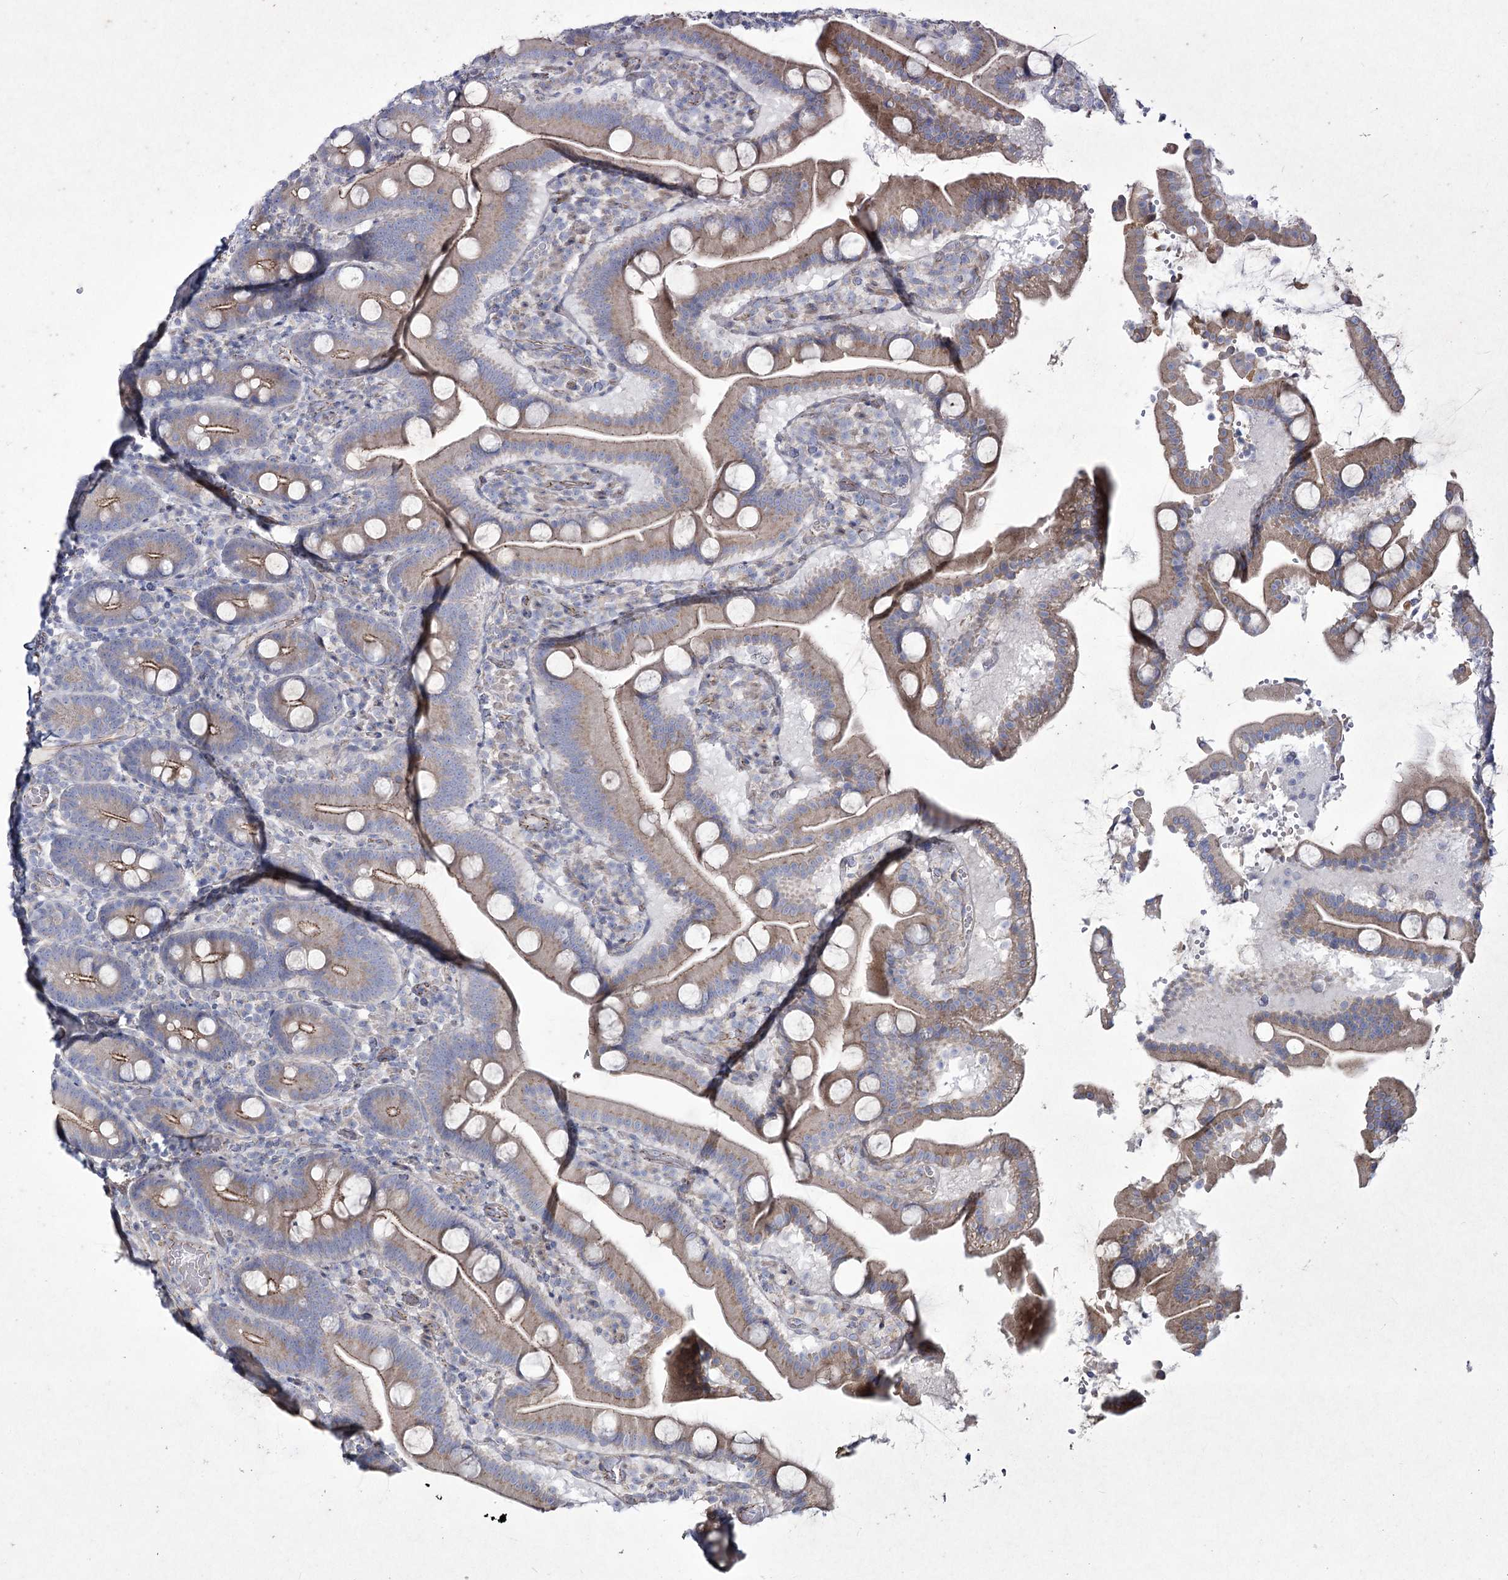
{"staining": {"intensity": "moderate", "quantity": "25%-75%", "location": "cytoplasmic/membranous"}, "tissue": "duodenum", "cell_type": "Glandular cells", "image_type": "normal", "snomed": [{"axis": "morphology", "description": "Normal tissue, NOS"}, {"axis": "topography", "description": "Duodenum"}], "caption": "Immunohistochemistry of unremarkable duodenum reveals medium levels of moderate cytoplasmic/membranous staining in about 25%-75% of glandular cells.", "gene": "LDLRAD3", "patient": {"sex": "male", "age": 55}}